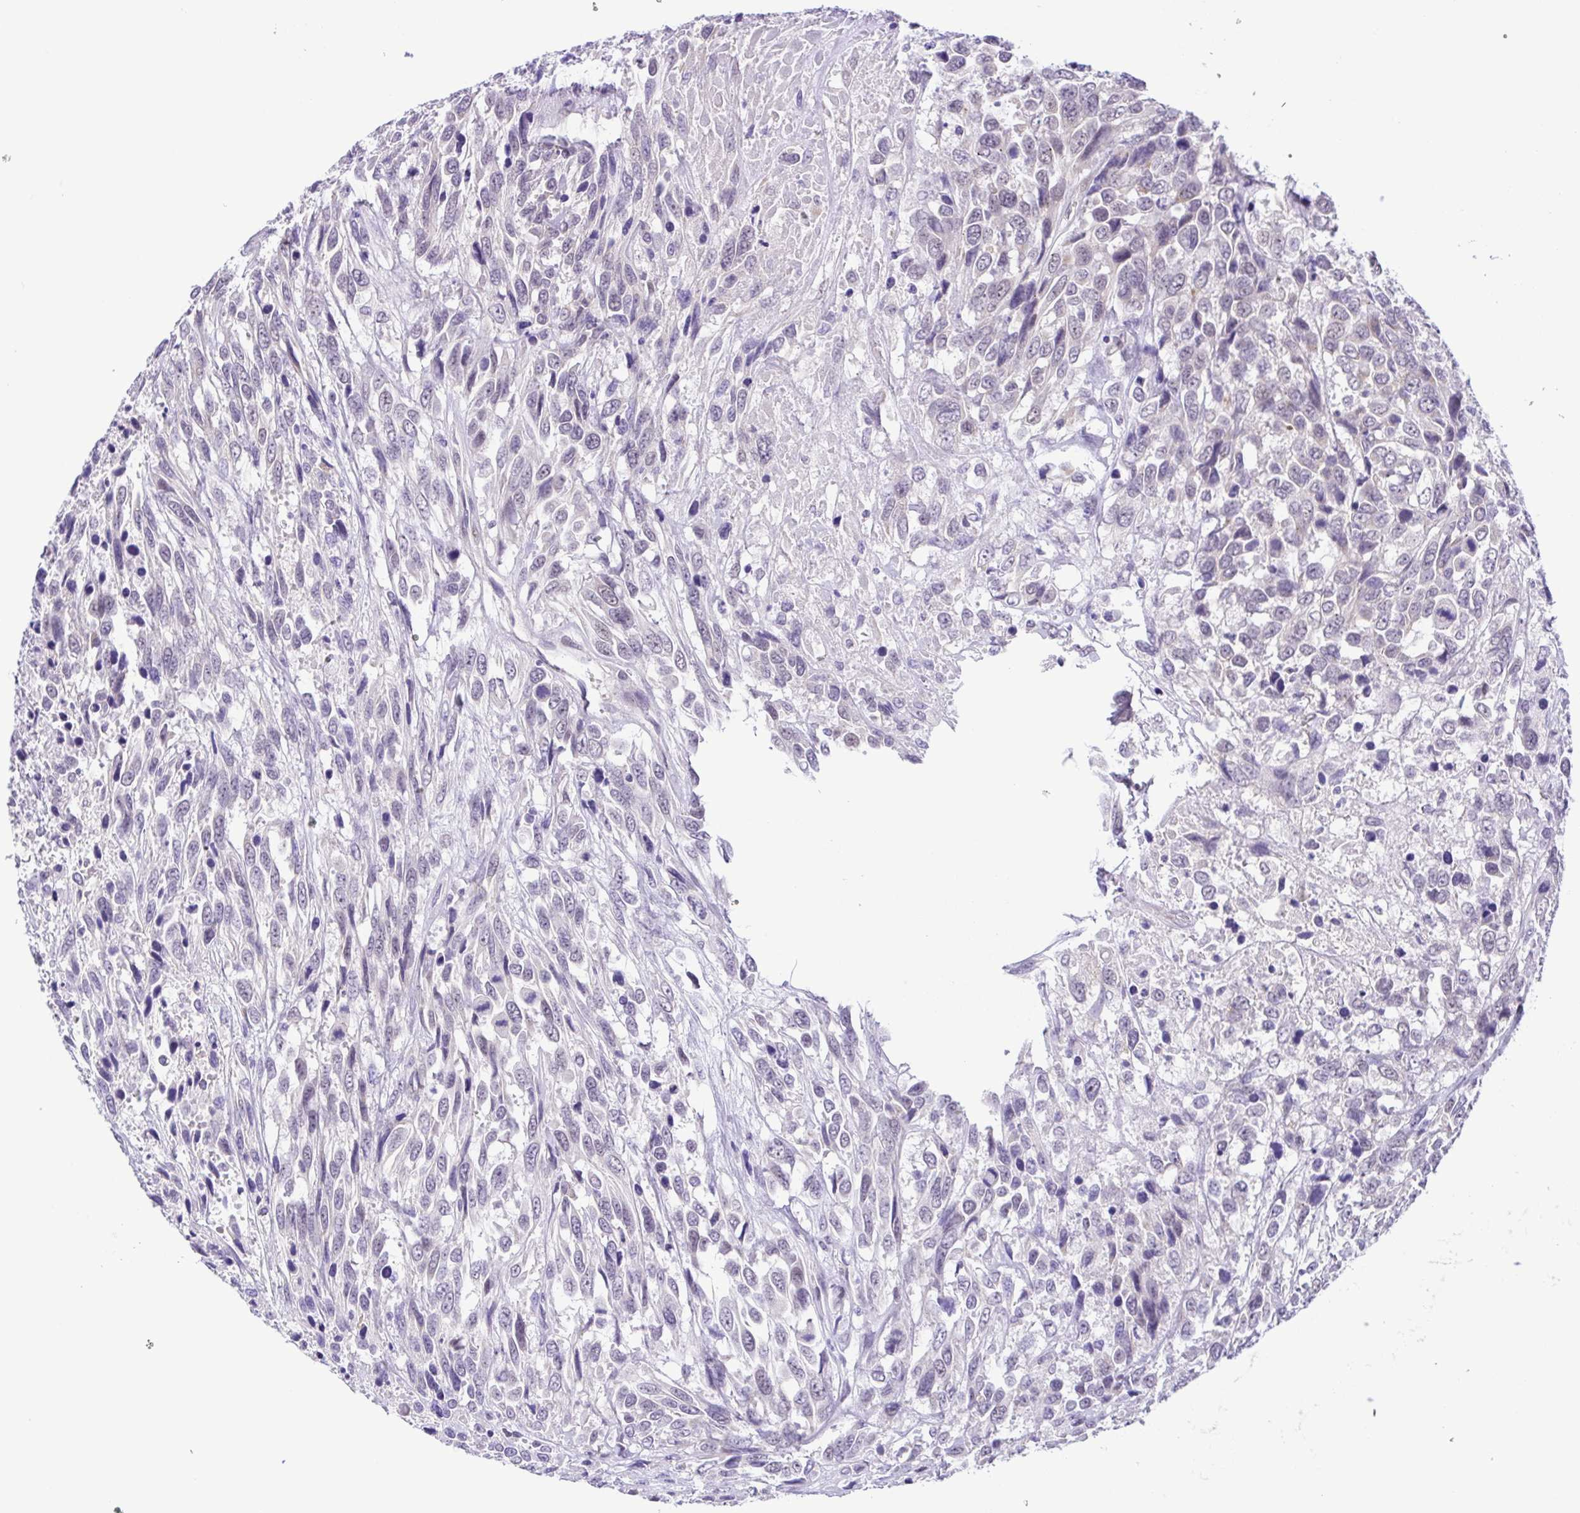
{"staining": {"intensity": "negative", "quantity": "none", "location": "none"}, "tissue": "urothelial cancer", "cell_type": "Tumor cells", "image_type": "cancer", "snomed": [{"axis": "morphology", "description": "Urothelial carcinoma, High grade"}, {"axis": "topography", "description": "Urinary bladder"}], "caption": "Urothelial cancer was stained to show a protein in brown. There is no significant expression in tumor cells.", "gene": "DCLK2", "patient": {"sex": "female", "age": 70}}